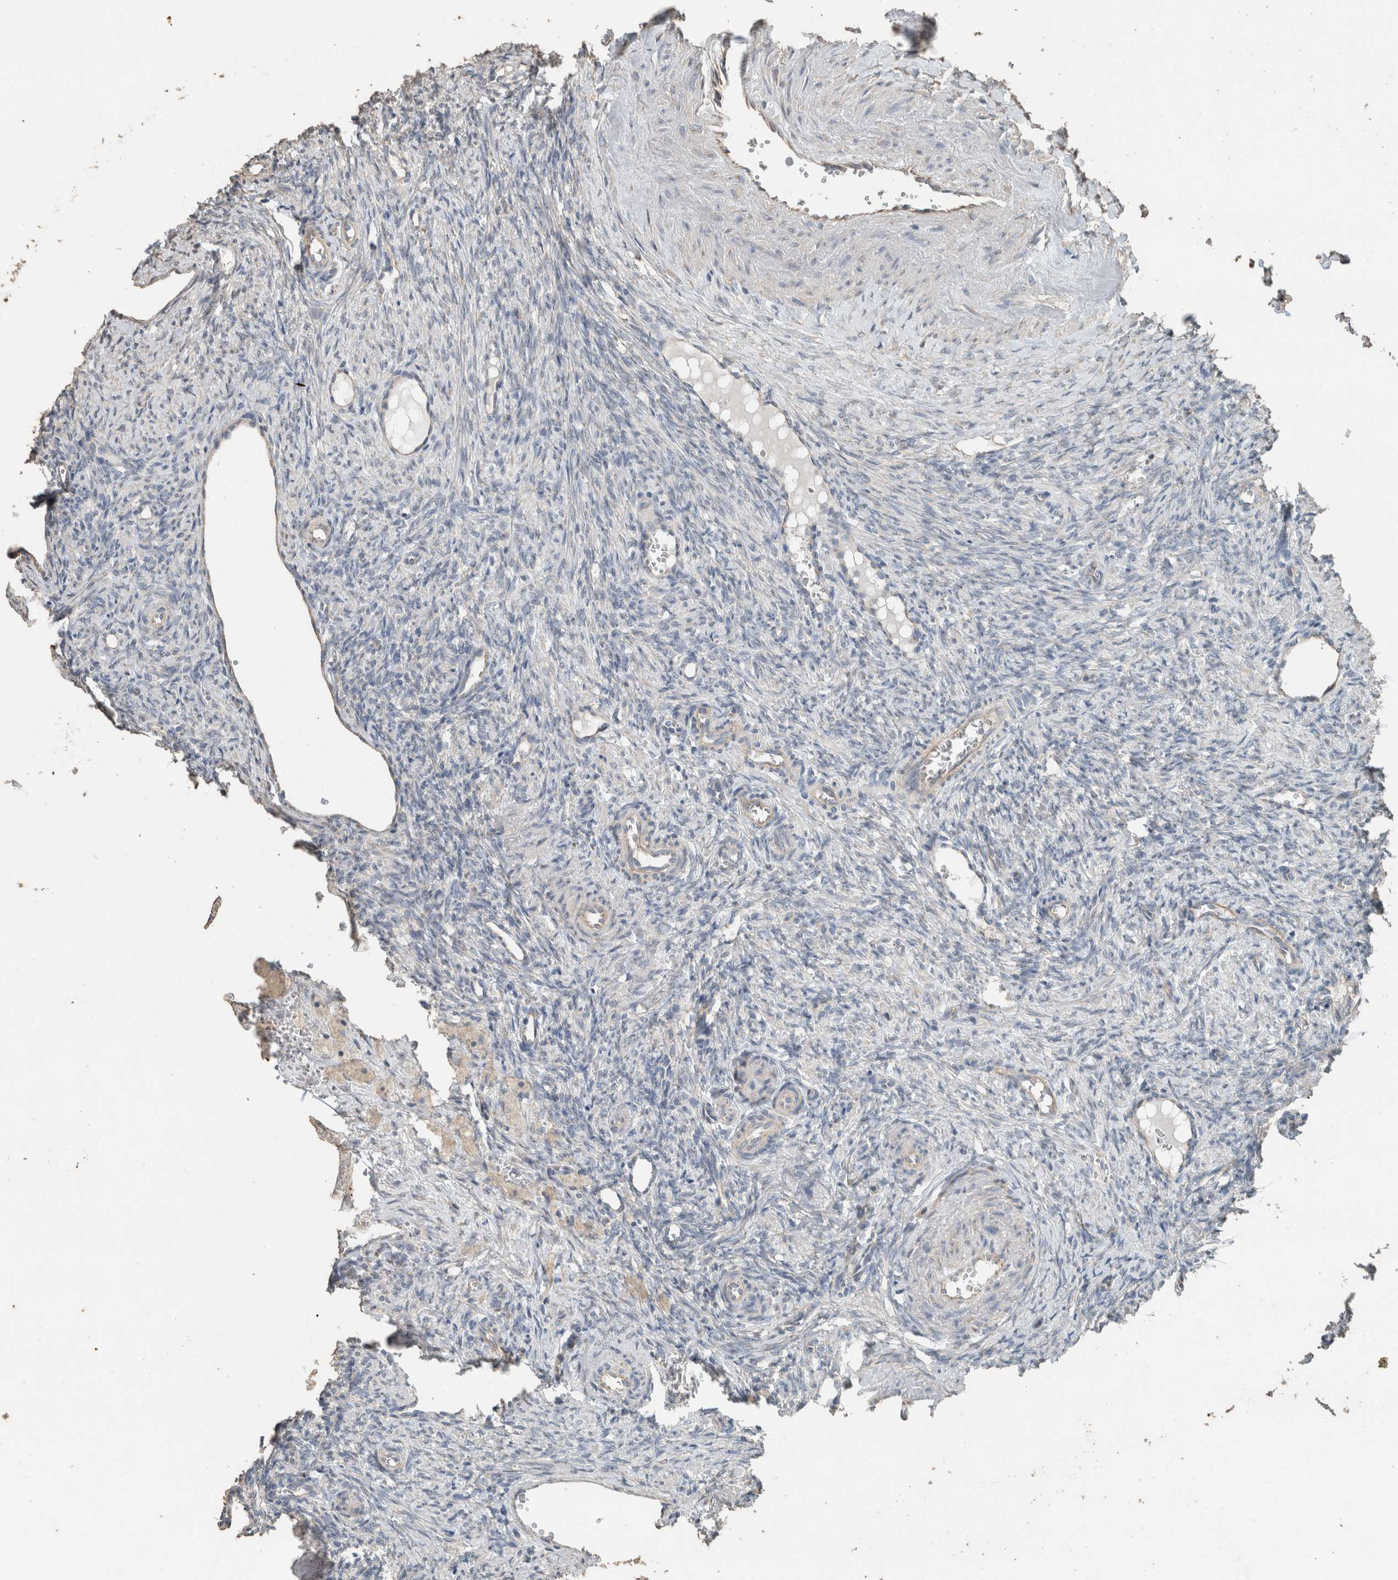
{"staining": {"intensity": "weak", "quantity": ">75%", "location": "cytoplasmic/membranous"}, "tissue": "ovary", "cell_type": "Follicle cells", "image_type": "normal", "snomed": [{"axis": "morphology", "description": "Normal tissue, NOS"}, {"axis": "topography", "description": "Ovary"}], "caption": "Normal ovary was stained to show a protein in brown. There is low levels of weak cytoplasmic/membranous expression in approximately >75% of follicle cells. The protein is stained brown, and the nuclei are stained in blue (DAB IHC with brightfield microscopy, high magnification).", "gene": "ACVR2B", "patient": {"sex": "female", "age": 41}}